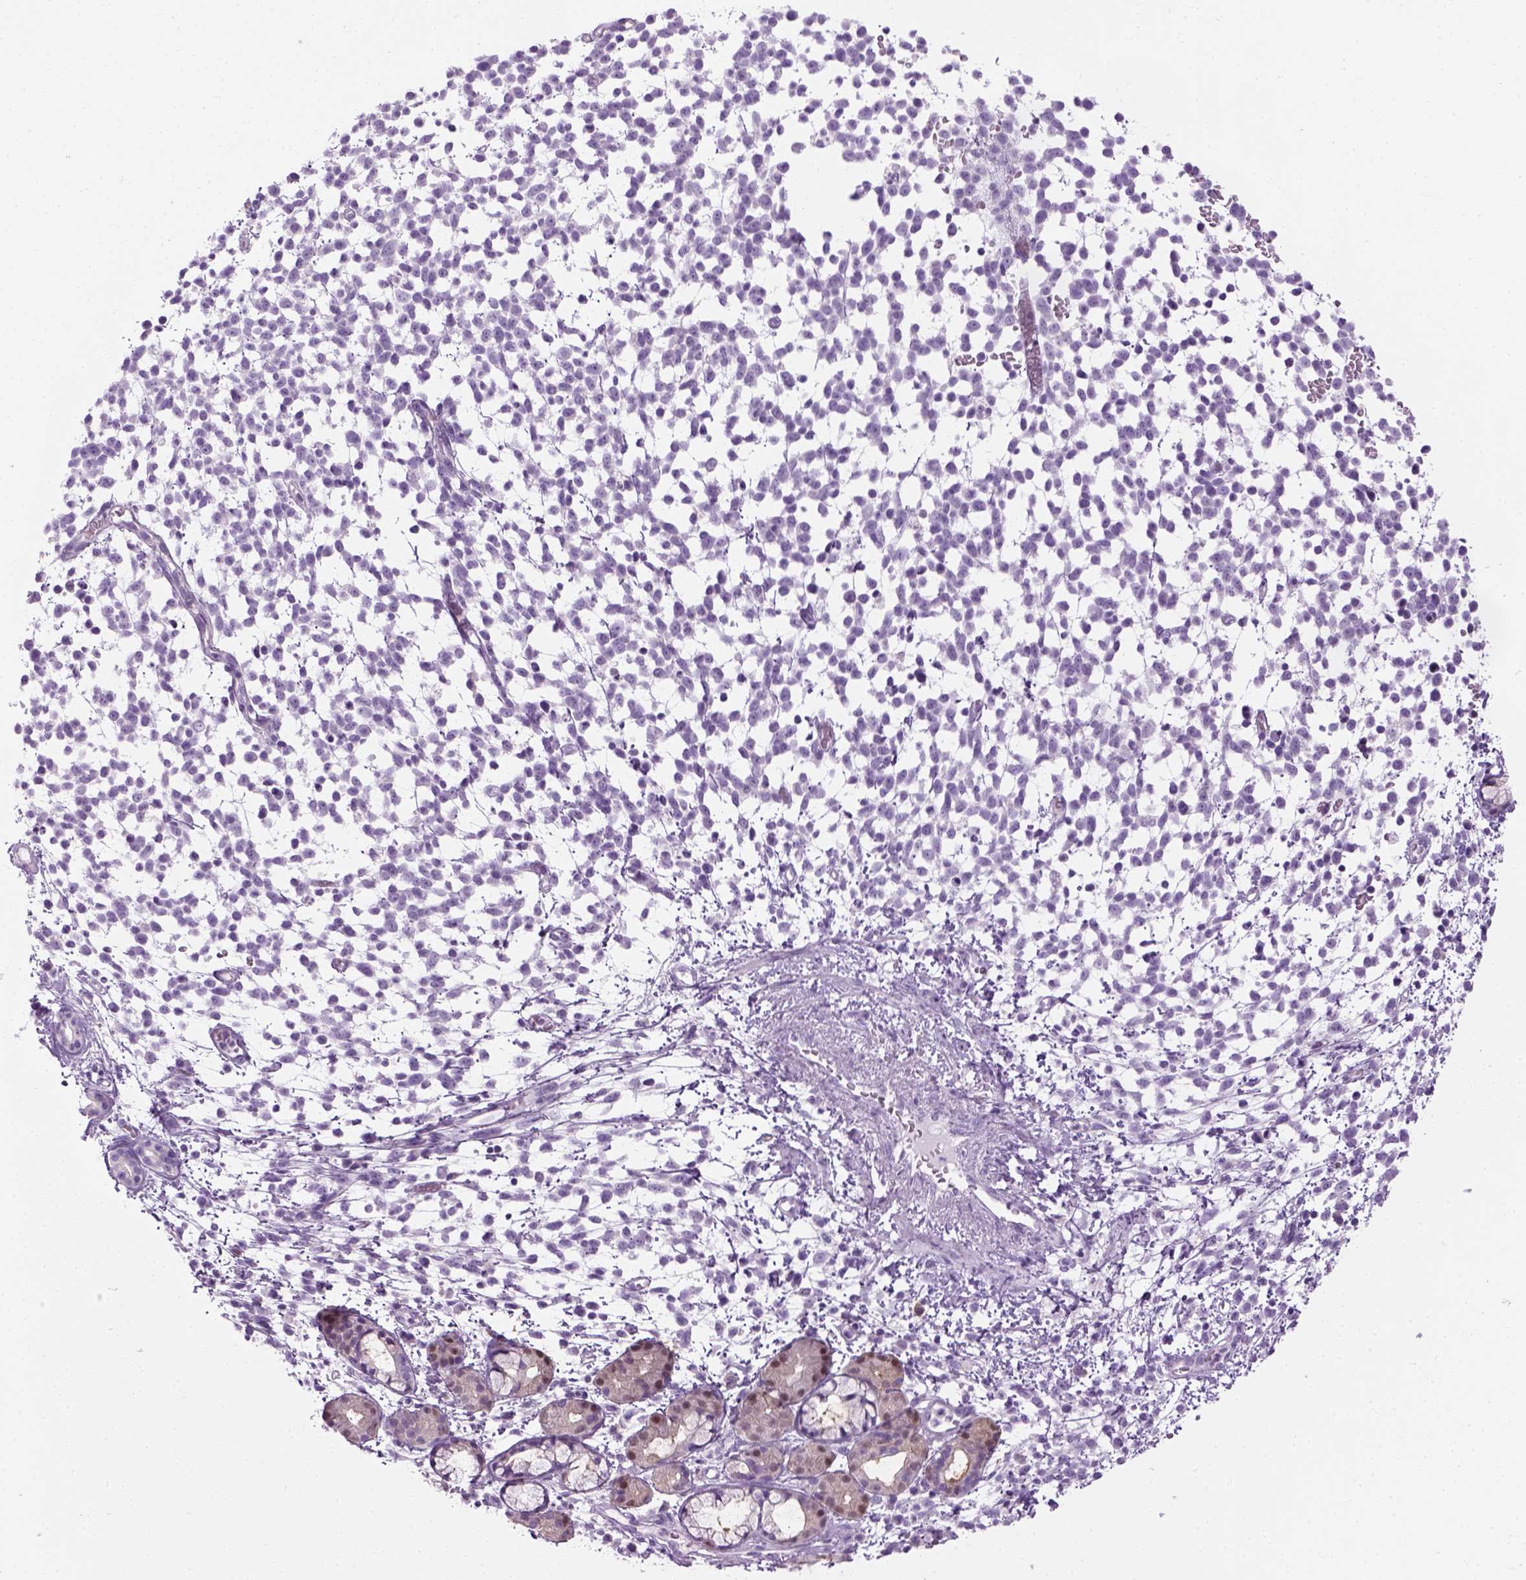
{"staining": {"intensity": "negative", "quantity": "none", "location": "none"}, "tissue": "melanoma", "cell_type": "Tumor cells", "image_type": "cancer", "snomed": [{"axis": "morphology", "description": "Malignant melanoma, NOS"}, {"axis": "topography", "description": "Skin"}], "caption": "This is a photomicrograph of immunohistochemistry (IHC) staining of melanoma, which shows no expression in tumor cells.", "gene": "CIBAR2", "patient": {"sex": "female", "age": 70}}